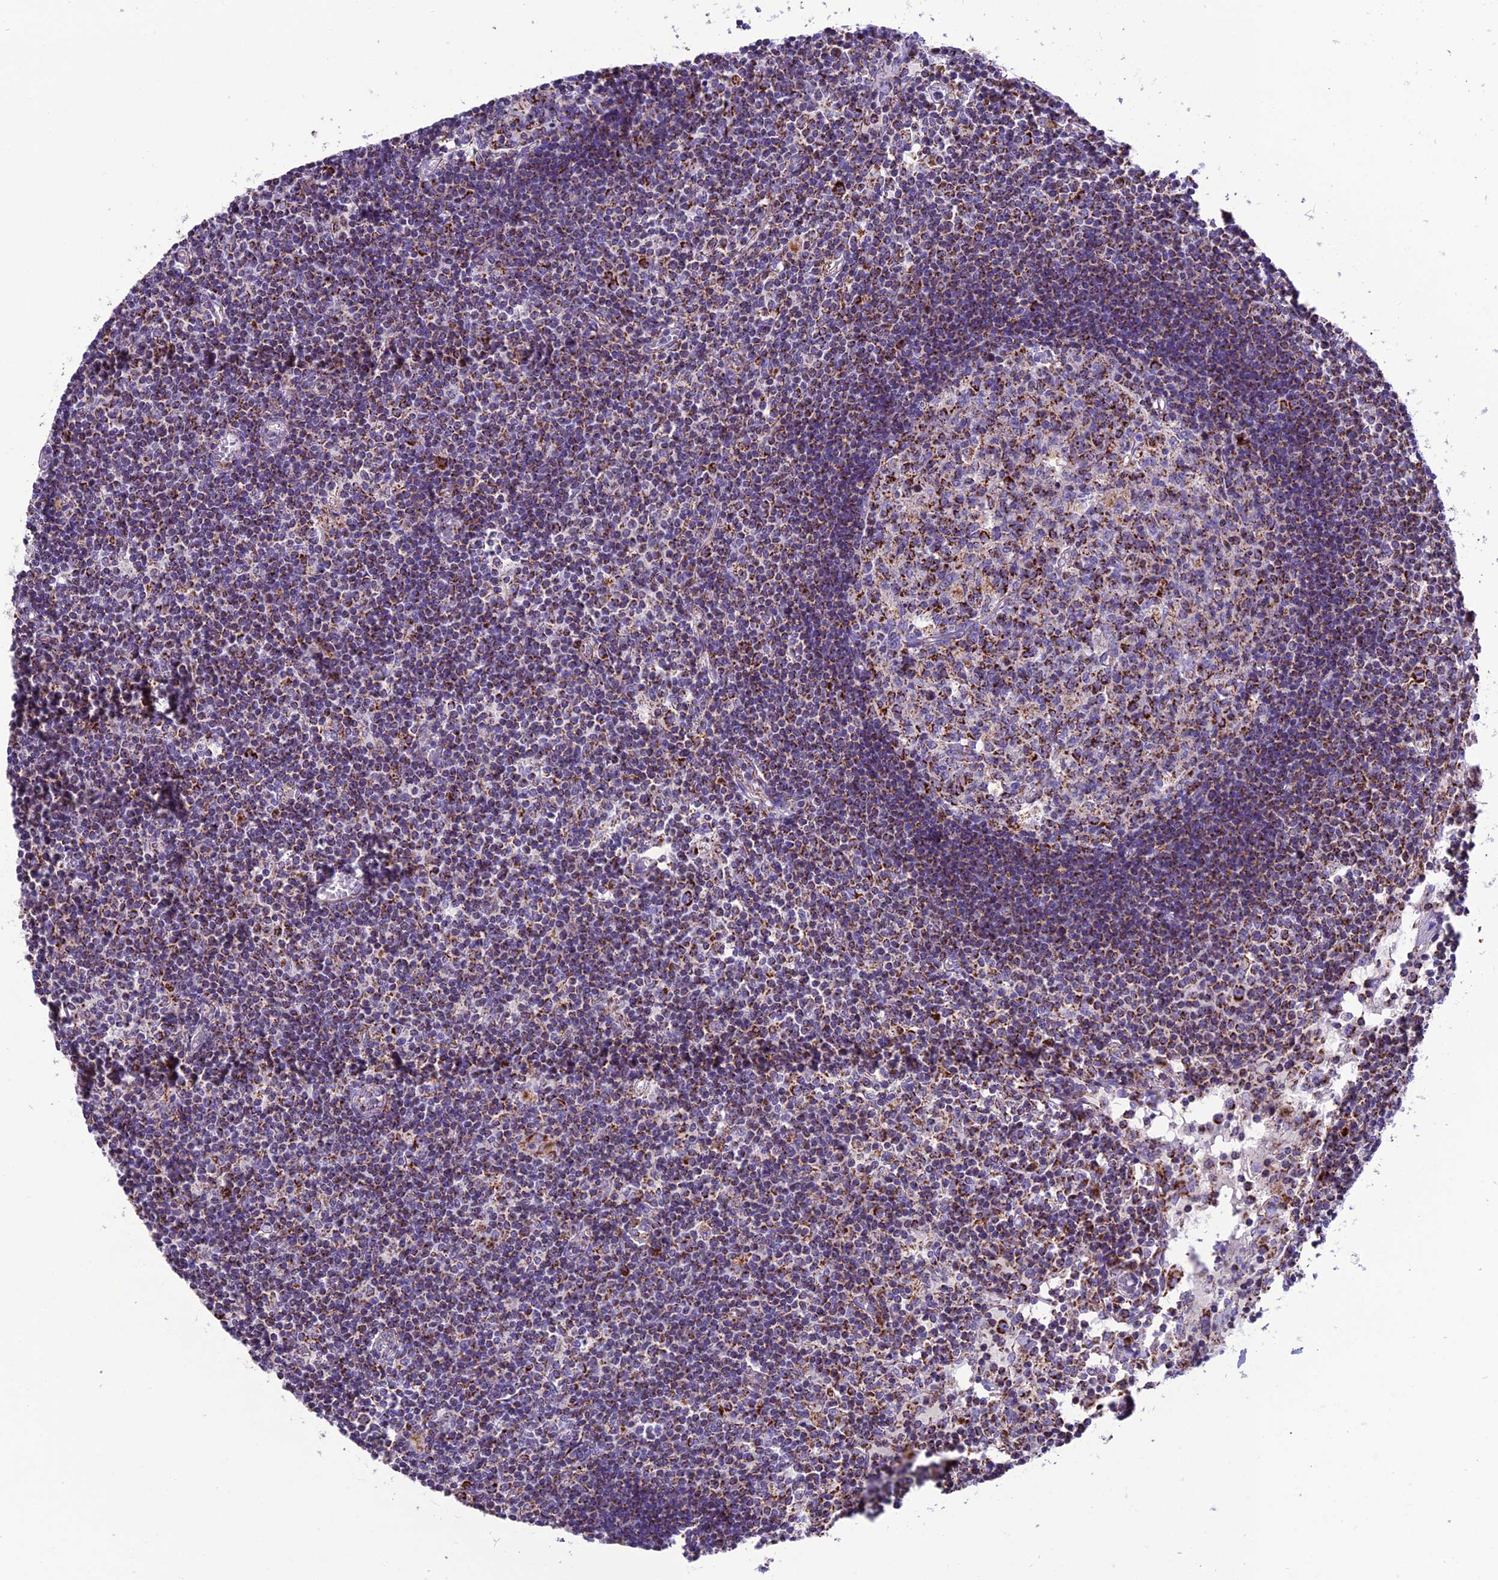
{"staining": {"intensity": "strong", "quantity": ">75%", "location": "cytoplasmic/membranous"}, "tissue": "lymph node", "cell_type": "Germinal center cells", "image_type": "normal", "snomed": [{"axis": "morphology", "description": "Normal tissue, NOS"}, {"axis": "topography", "description": "Lymph node"}], "caption": "High-magnification brightfield microscopy of benign lymph node stained with DAB (3,3'-diaminobenzidine) (brown) and counterstained with hematoxylin (blue). germinal center cells exhibit strong cytoplasmic/membranous expression is present in approximately>75% of cells.", "gene": "MRPS34", "patient": {"sex": "female", "age": 55}}